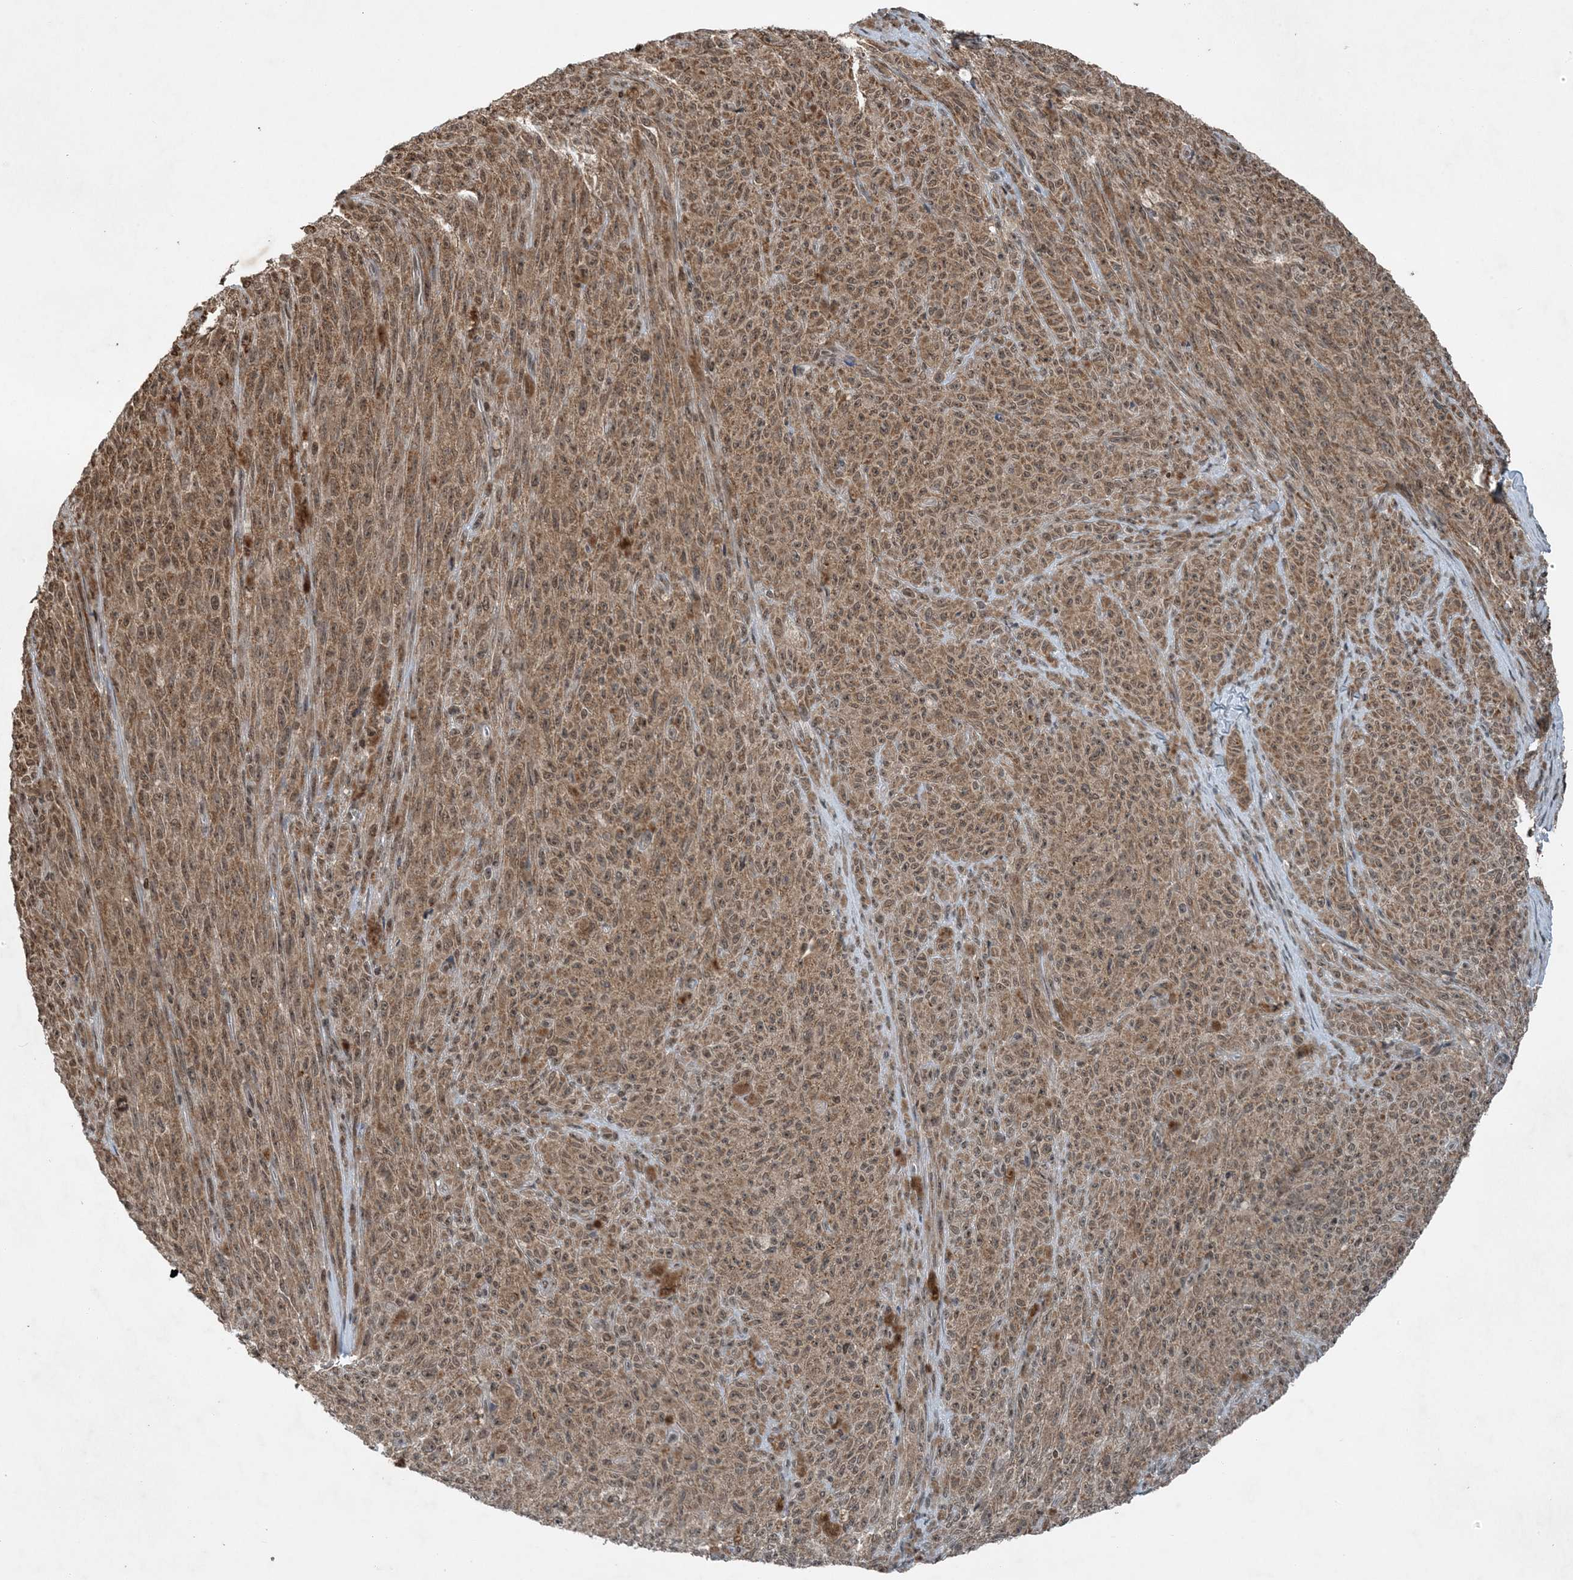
{"staining": {"intensity": "moderate", "quantity": ">75%", "location": "cytoplasmic/membranous,nuclear"}, "tissue": "melanoma", "cell_type": "Tumor cells", "image_type": "cancer", "snomed": [{"axis": "morphology", "description": "Malignant melanoma, NOS"}, {"axis": "topography", "description": "Skin"}], "caption": "A brown stain shows moderate cytoplasmic/membranous and nuclear expression of a protein in malignant melanoma tumor cells.", "gene": "ZFAND2B", "patient": {"sex": "female", "age": 82}}